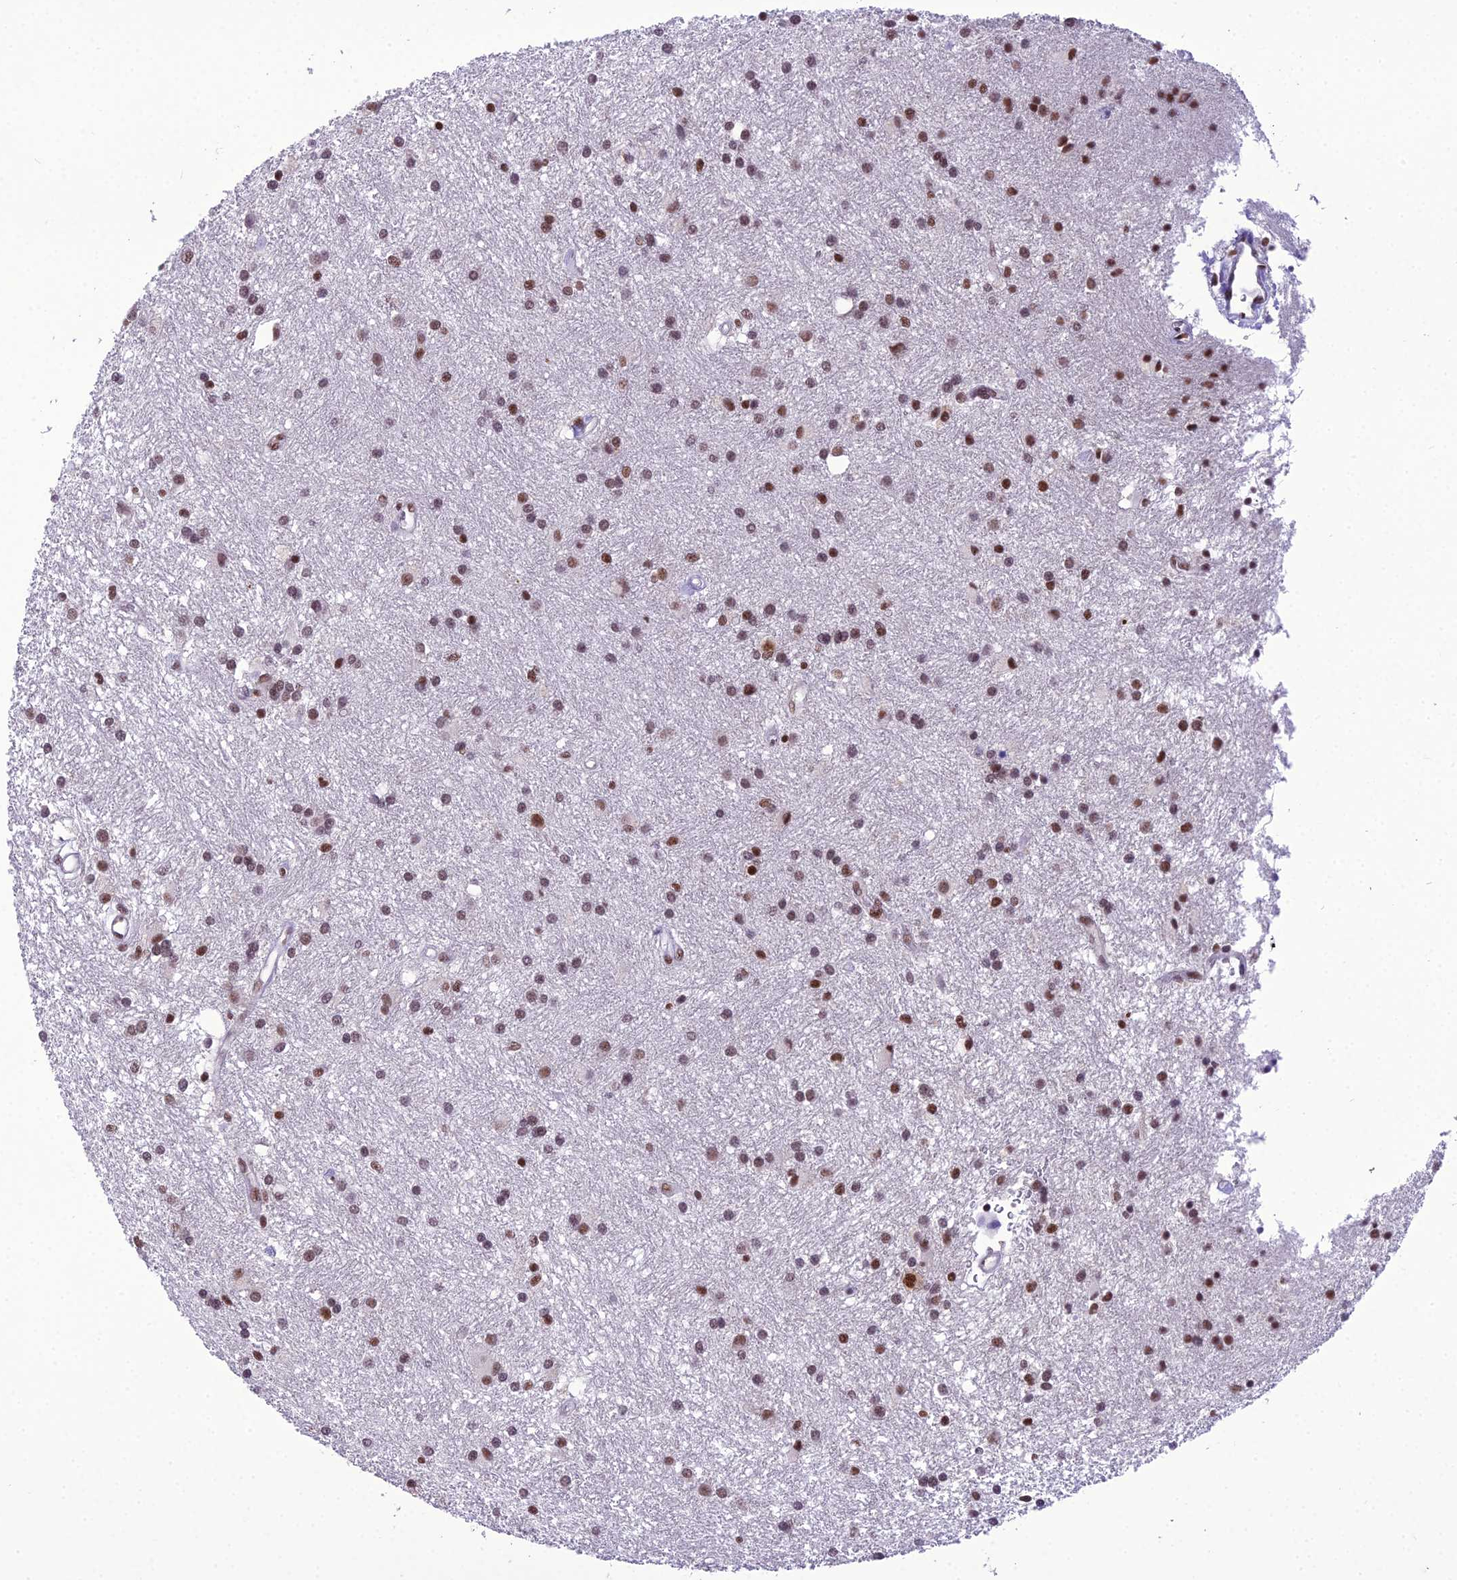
{"staining": {"intensity": "moderate", "quantity": ">75%", "location": "nuclear"}, "tissue": "glioma", "cell_type": "Tumor cells", "image_type": "cancer", "snomed": [{"axis": "morphology", "description": "Glioma, malignant, High grade"}, {"axis": "topography", "description": "Brain"}], "caption": "Glioma tissue demonstrates moderate nuclear positivity in about >75% of tumor cells, visualized by immunohistochemistry.", "gene": "SH3RF3", "patient": {"sex": "male", "age": 77}}